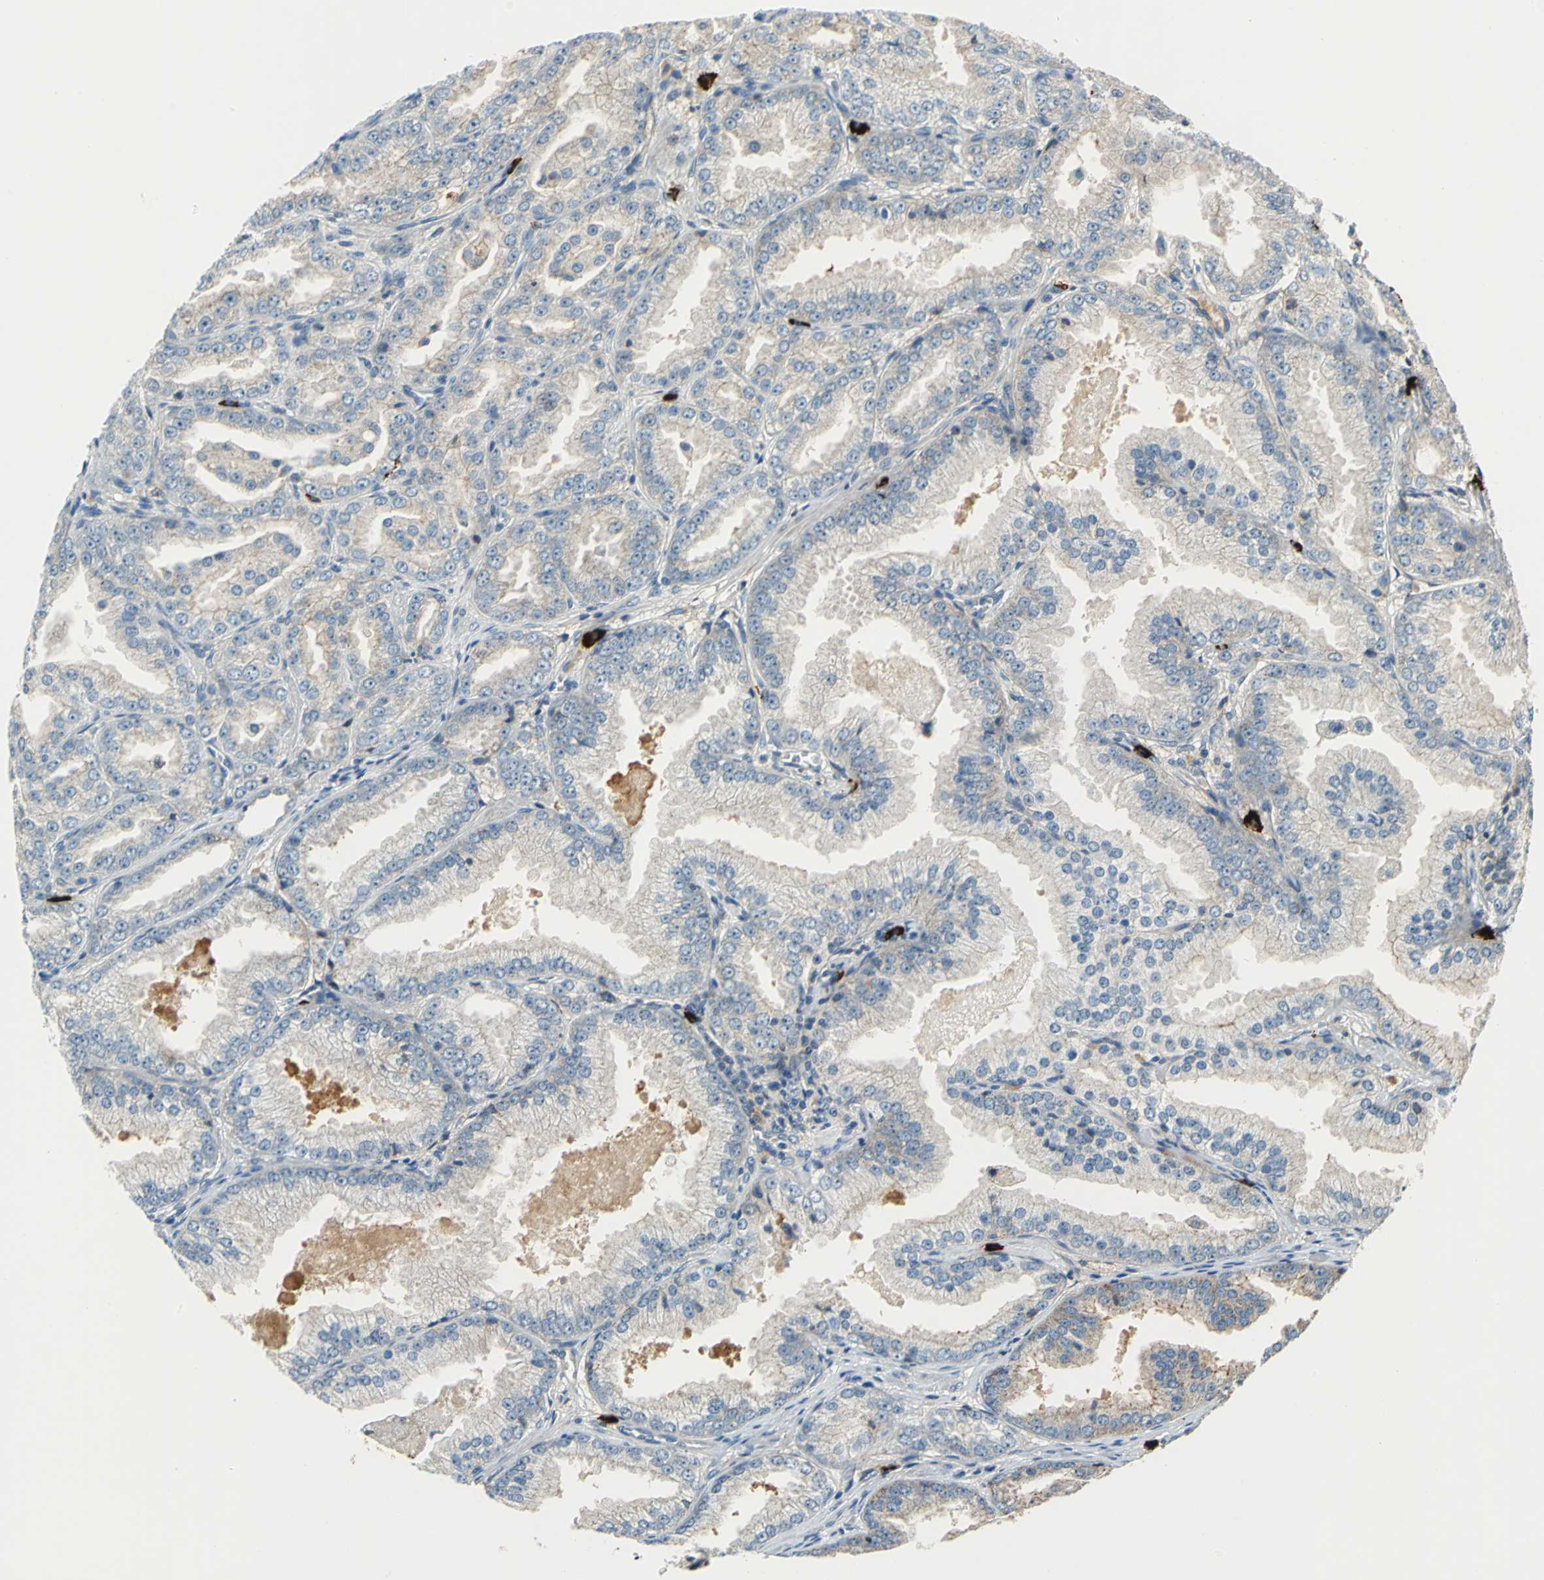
{"staining": {"intensity": "weak", "quantity": "<25%", "location": "cytoplasmic/membranous"}, "tissue": "prostate cancer", "cell_type": "Tumor cells", "image_type": "cancer", "snomed": [{"axis": "morphology", "description": "Adenocarcinoma, High grade"}, {"axis": "topography", "description": "Prostate"}], "caption": "The image demonstrates no staining of tumor cells in prostate cancer. Brightfield microscopy of immunohistochemistry stained with DAB (3,3'-diaminobenzidine) (brown) and hematoxylin (blue), captured at high magnification.", "gene": "SLC19A2", "patient": {"sex": "male", "age": 61}}